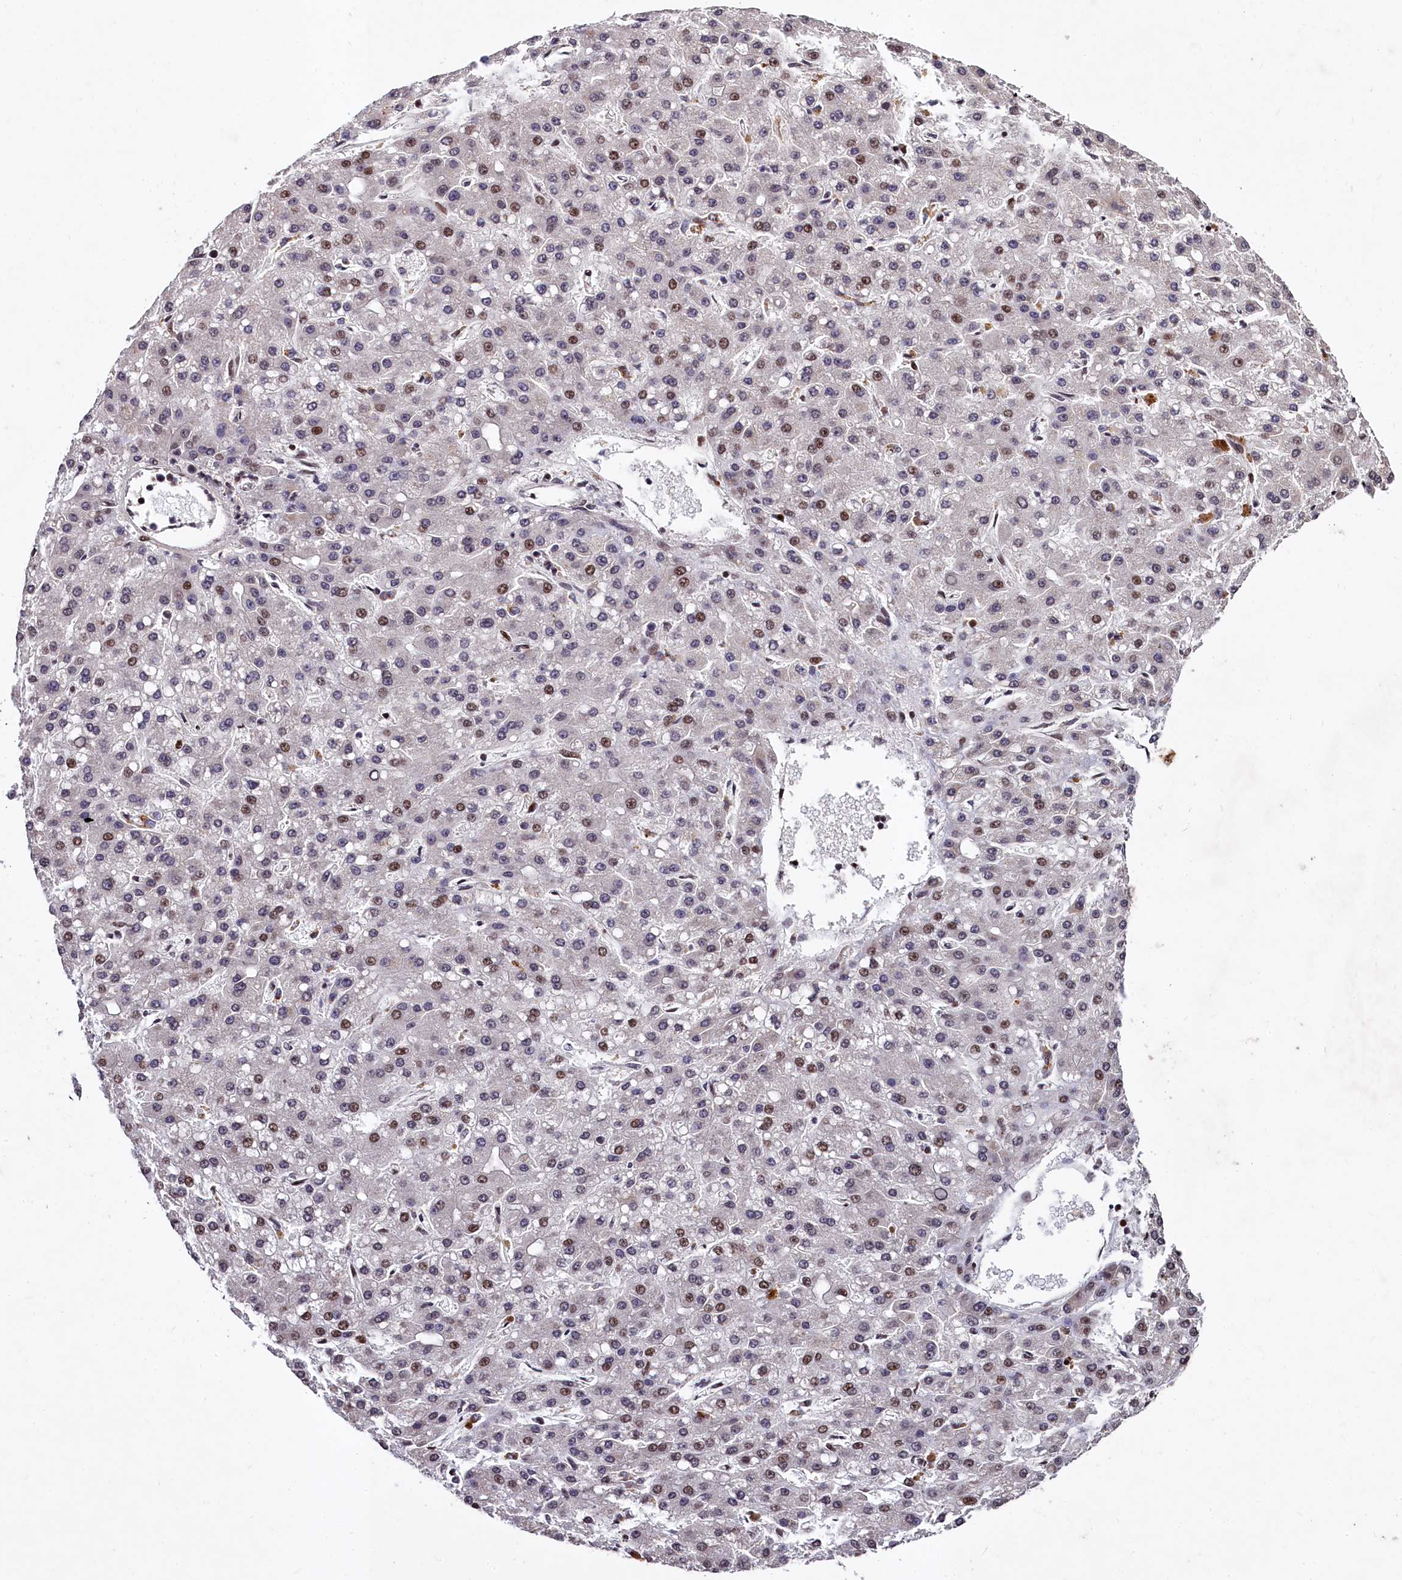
{"staining": {"intensity": "moderate", "quantity": "<25%", "location": "nuclear"}, "tissue": "liver cancer", "cell_type": "Tumor cells", "image_type": "cancer", "snomed": [{"axis": "morphology", "description": "Carcinoma, Hepatocellular, NOS"}, {"axis": "topography", "description": "Liver"}], "caption": "Liver cancer (hepatocellular carcinoma) stained with a brown dye displays moderate nuclear positive expression in about <25% of tumor cells.", "gene": "FAM217B", "patient": {"sex": "male", "age": 67}}